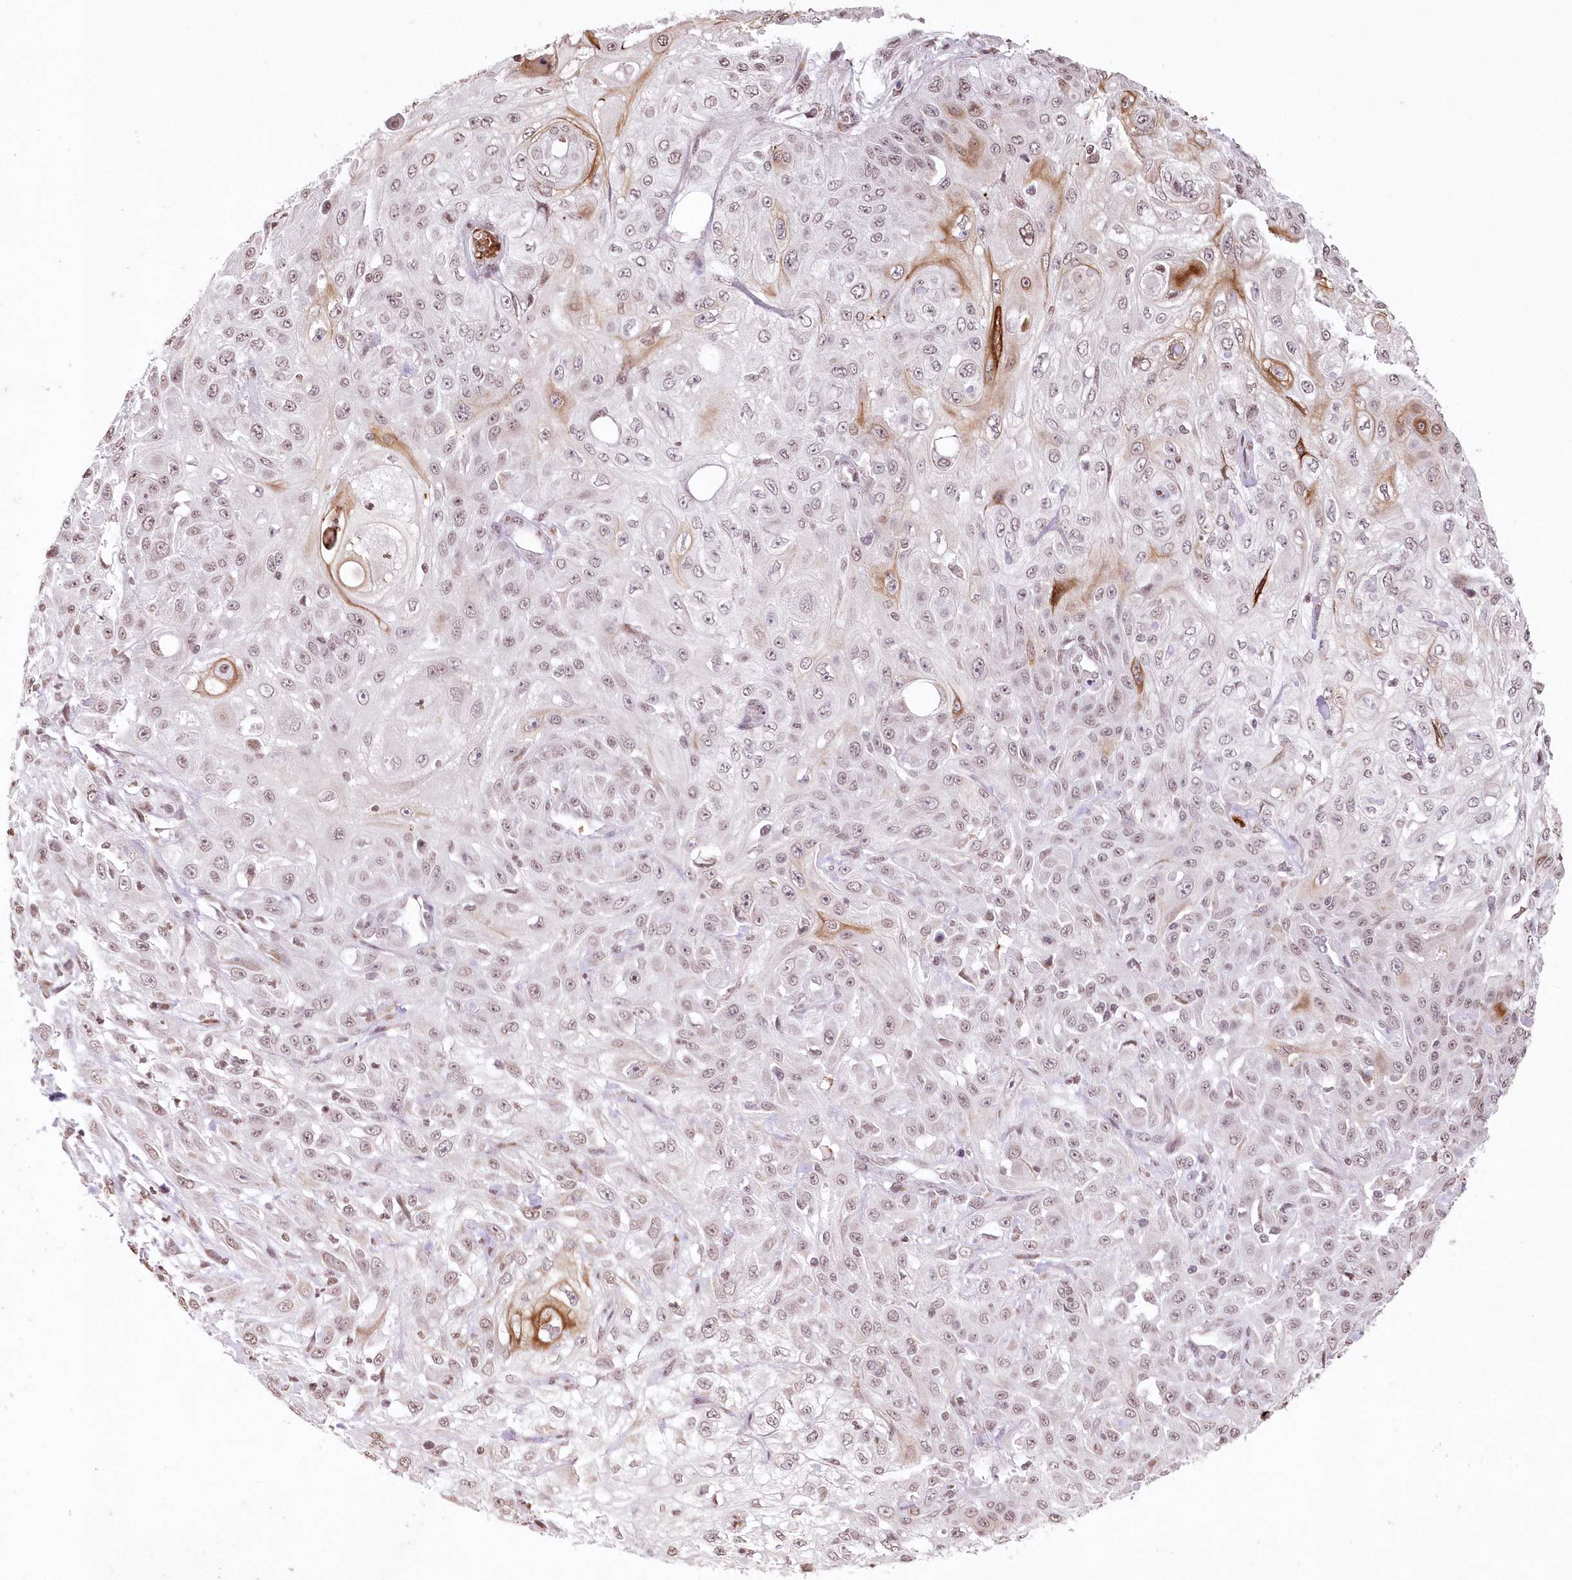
{"staining": {"intensity": "moderate", "quantity": "<25%", "location": "cytoplasmic/membranous"}, "tissue": "skin cancer", "cell_type": "Tumor cells", "image_type": "cancer", "snomed": [{"axis": "morphology", "description": "Squamous cell carcinoma, NOS"}, {"axis": "morphology", "description": "Squamous cell carcinoma, metastatic, NOS"}, {"axis": "topography", "description": "Skin"}, {"axis": "topography", "description": "Lymph node"}], "caption": "Skin metastatic squamous cell carcinoma stained with a brown dye exhibits moderate cytoplasmic/membranous positive staining in about <25% of tumor cells.", "gene": "RBM27", "patient": {"sex": "male", "age": 75}}